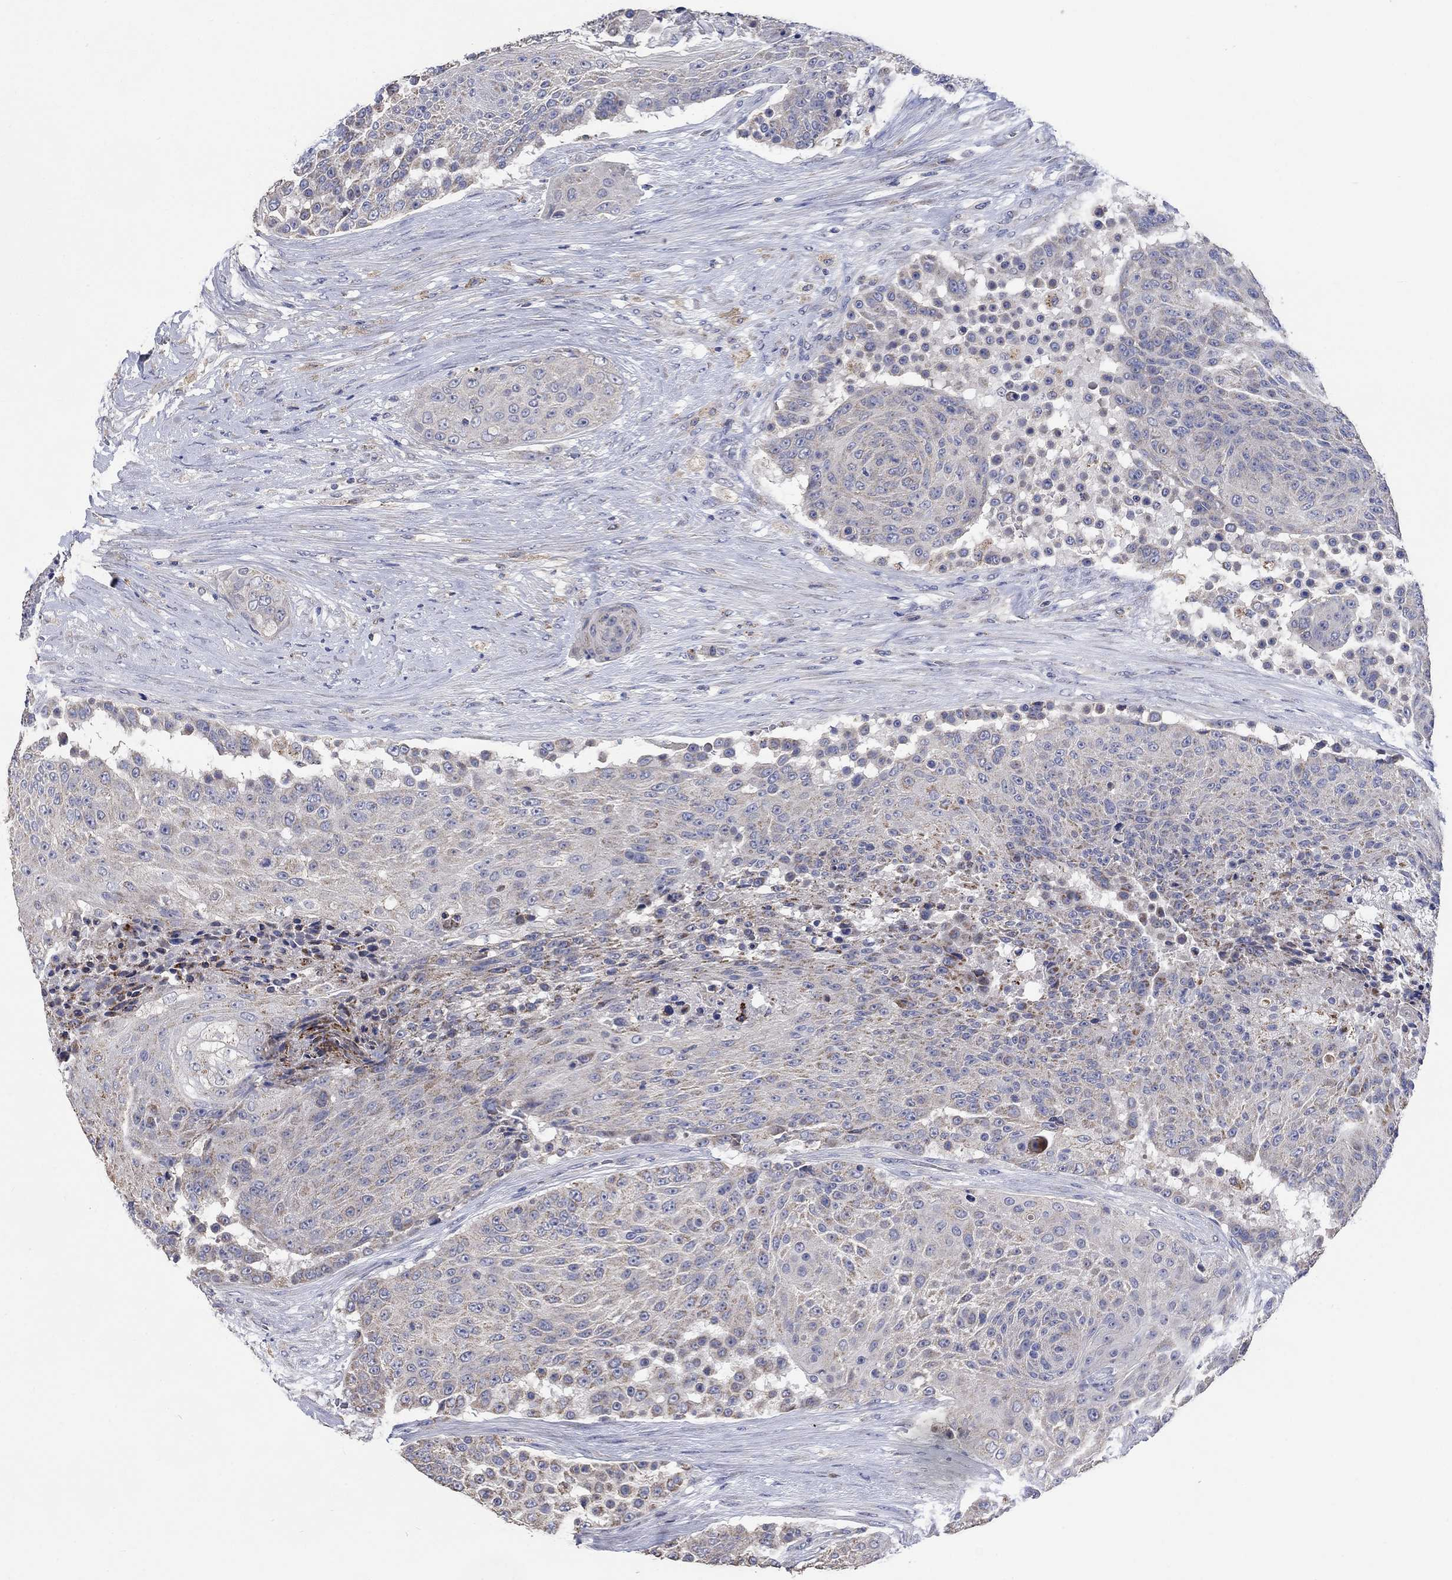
{"staining": {"intensity": "weak", "quantity": "25%-75%", "location": "cytoplasmic/membranous"}, "tissue": "urothelial cancer", "cell_type": "Tumor cells", "image_type": "cancer", "snomed": [{"axis": "morphology", "description": "Urothelial carcinoma, High grade"}, {"axis": "topography", "description": "Urinary bladder"}], "caption": "There is low levels of weak cytoplasmic/membranous staining in tumor cells of urothelial cancer, as demonstrated by immunohistochemical staining (brown color).", "gene": "UGT8", "patient": {"sex": "female", "age": 63}}